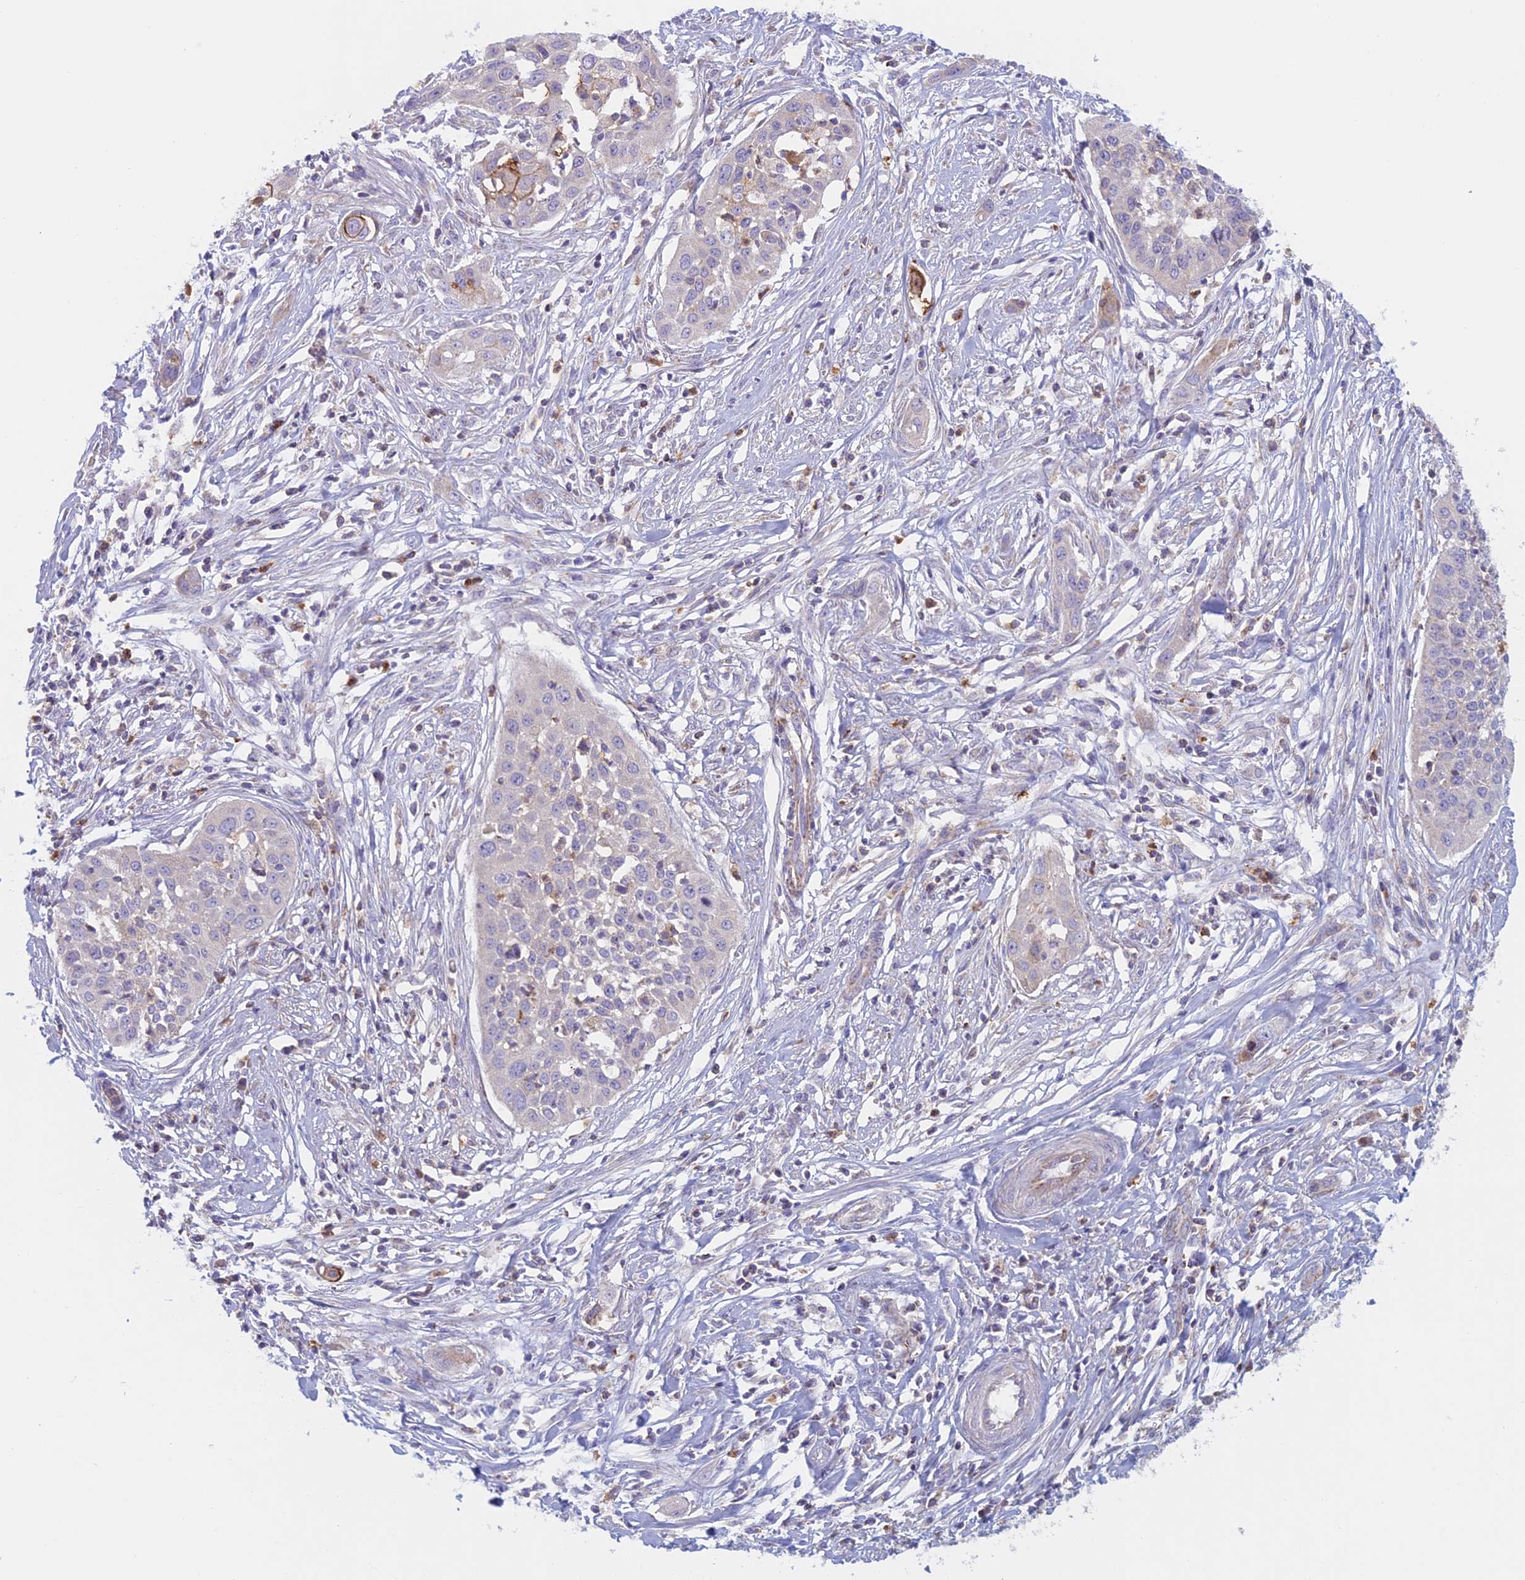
{"staining": {"intensity": "moderate", "quantity": "<25%", "location": "cytoplasmic/membranous"}, "tissue": "cervical cancer", "cell_type": "Tumor cells", "image_type": "cancer", "snomed": [{"axis": "morphology", "description": "Squamous cell carcinoma, NOS"}, {"axis": "topography", "description": "Cervix"}], "caption": "Protein analysis of squamous cell carcinoma (cervical) tissue exhibits moderate cytoplasmic/membranous expression in about <25% of tumor cells. Ihc stains the protein of interest in brown and the nuclei are stained blue.", "gene": "IFTAP", "patient": {"sex": "female", "age": 34}}